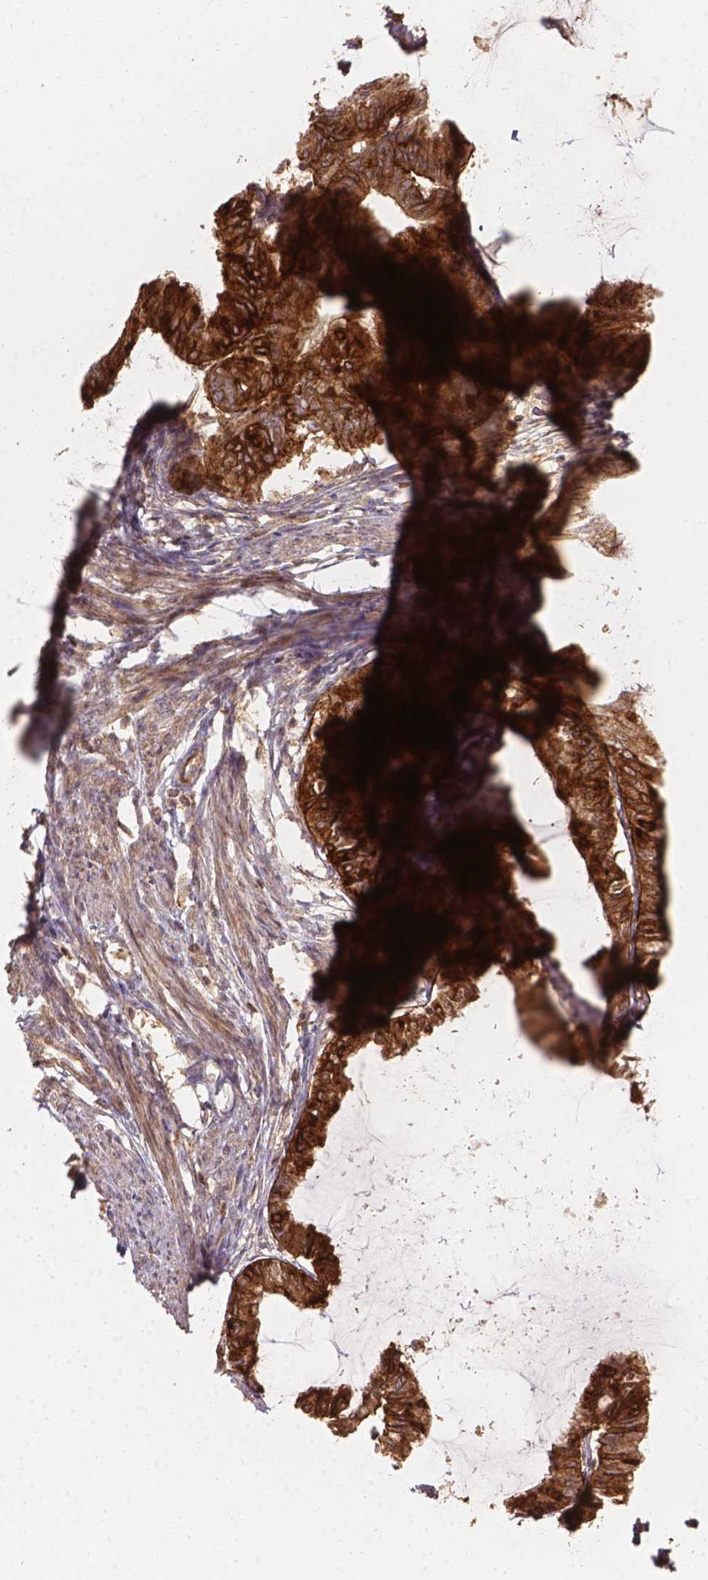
{"staining": {"intensity": "strong", "quantity": ">75%", "location": "cytoplasmic/membranous"}, "tissue": "endometrial cancer", "cell_type": "Tumor cells", "image_type": "cancer", "snomed": [{"axis": "morphology", "description": "Adenocarcinoma, NOS"}, {"axis": "topography", "description": "Endometrium"}], "caption": "Approximately >75% of tumor cells in human endometrial cancer display strong cytoplasmic/membranous protein positivity as visualized by brown immunohistochemical staining.", "gene": "XPR1", "patient": {"sex": "female", "age": 86}}